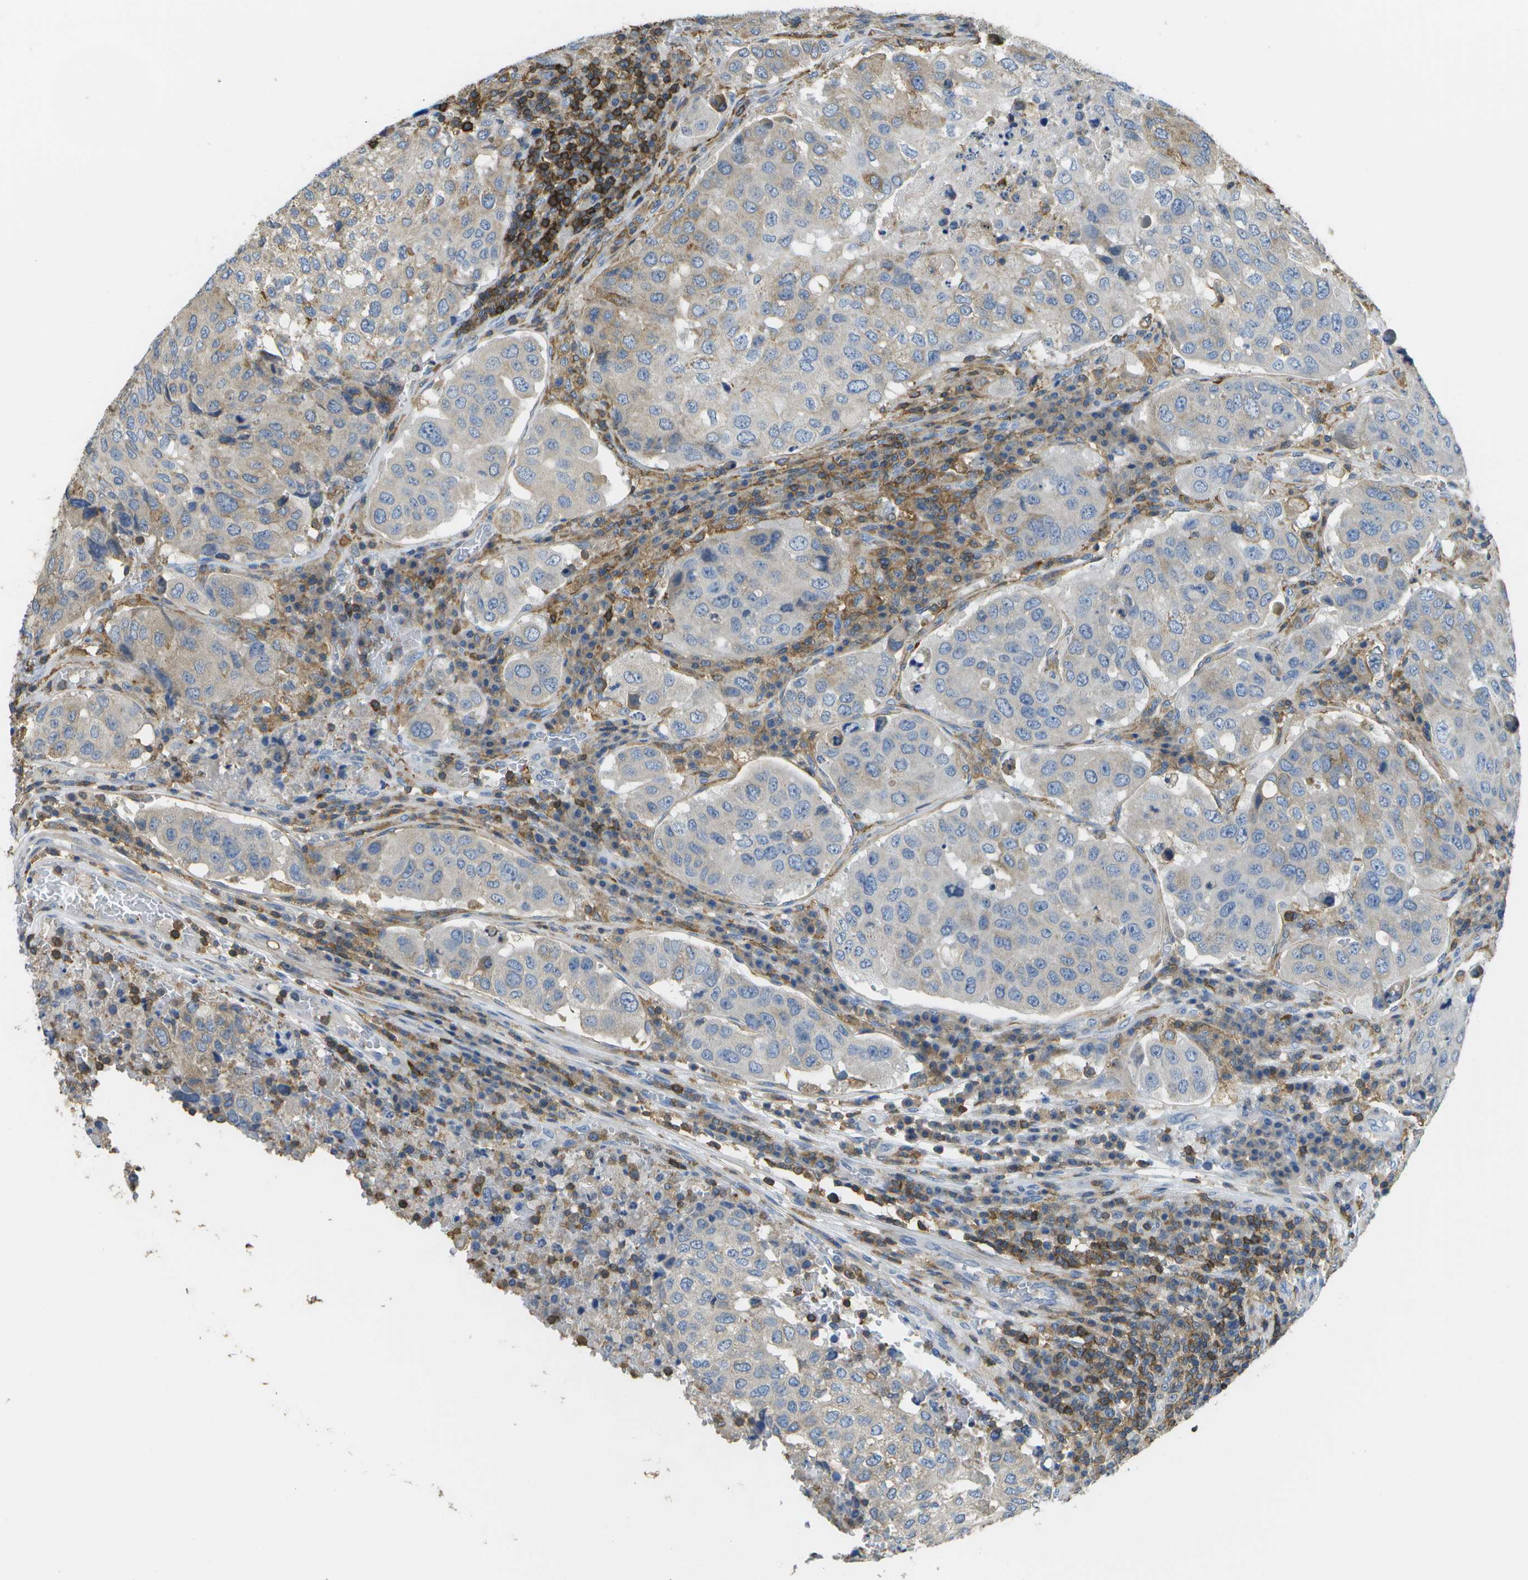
{"staining": {"intensity": "weak", "quantity": "<25%", "location": "cytoplasmic/membranous"}, "tissue": "urothelial cancer", "cell_type": "Tumor cells", "image_type": "cancer", "snomed": [{"axis": "morphology", "description": "Urothelial carcinoma, High grade"}, {"axis": "topography", "description": "Lymph node"}, {"axis": "topography", "description": "Urinary bladder"}], "caption": "Tumor cells are negative for protein expression in human urothelial cancer.", "gene": "RCSD1", "patient": {"sex": "male", "age": 51}}